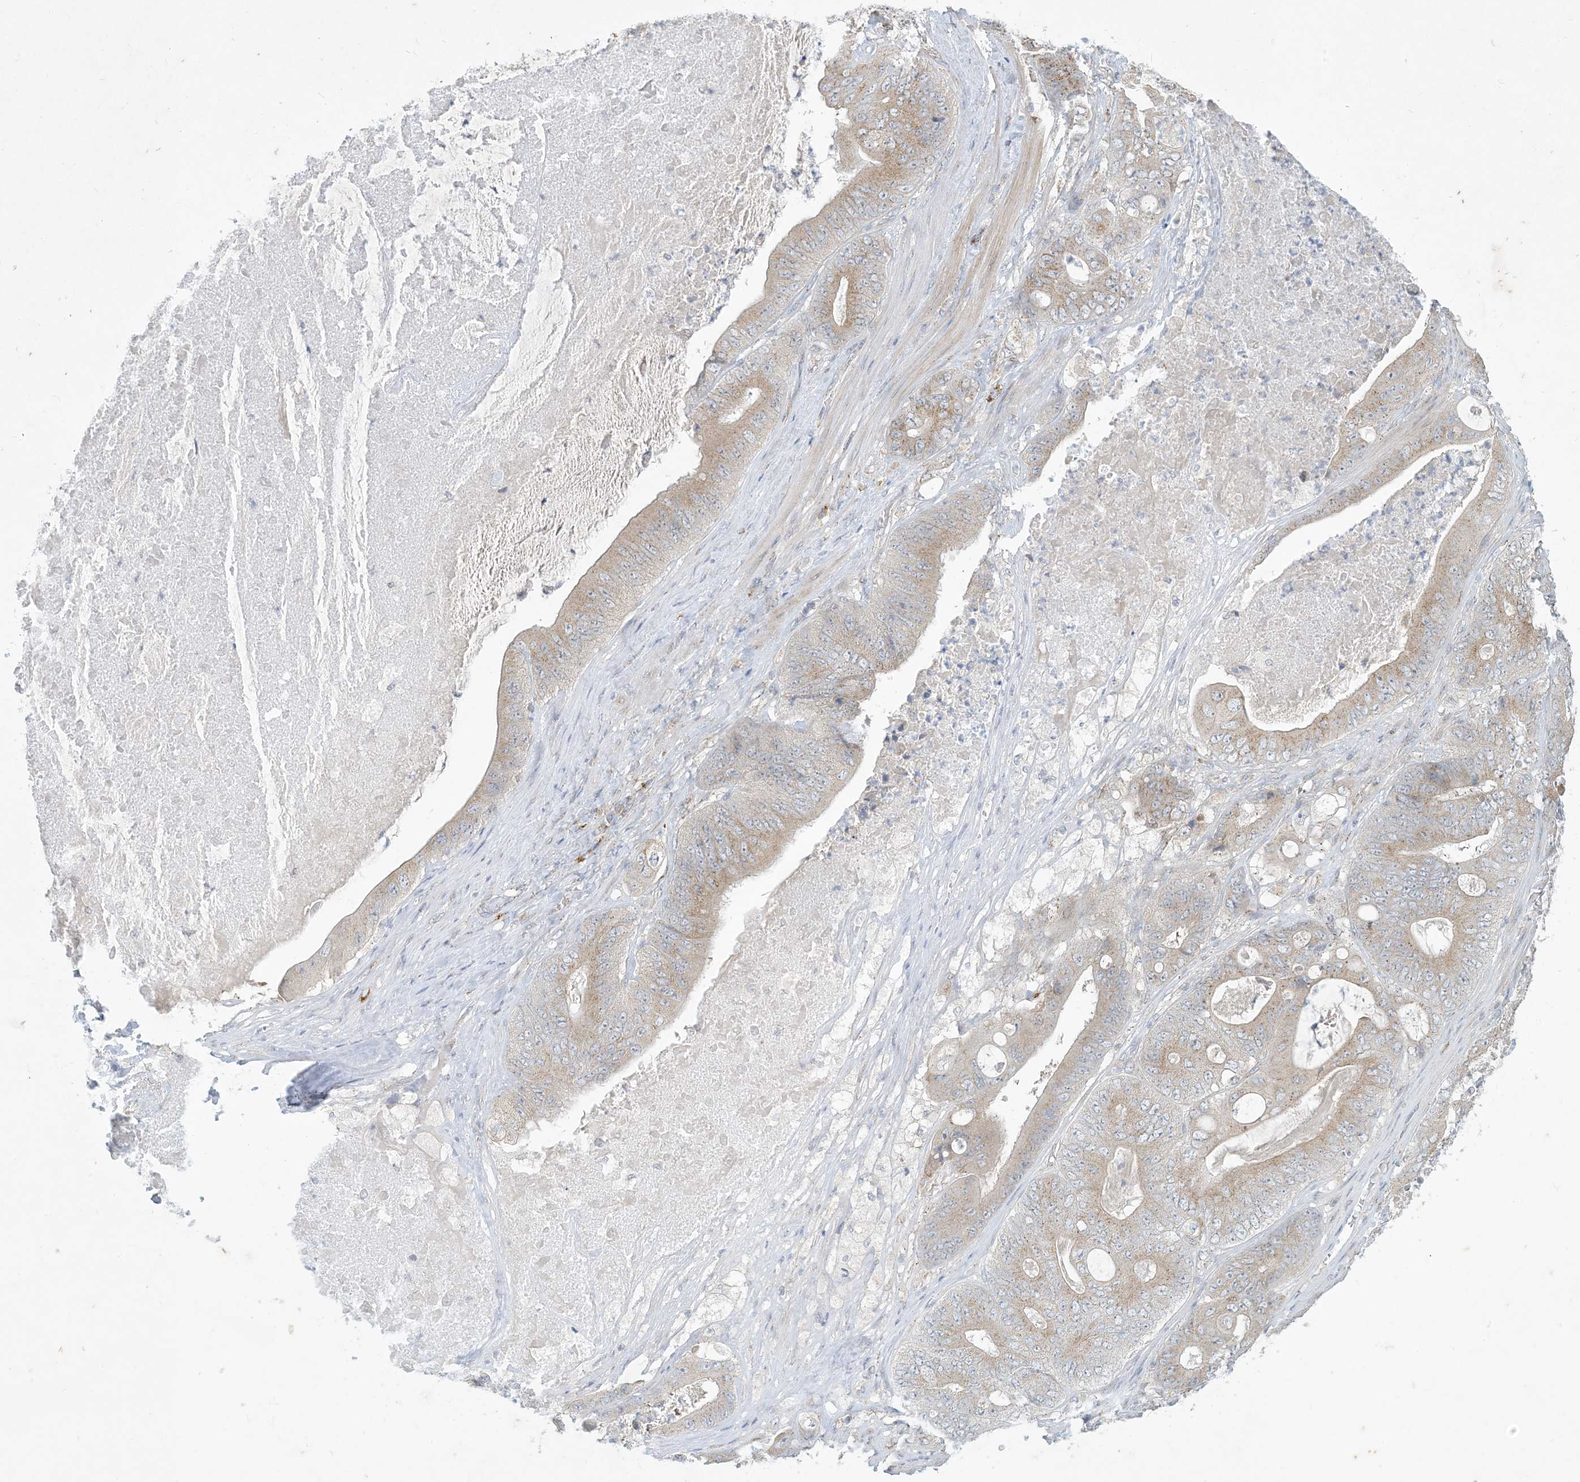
{"staining": {"intensity": "weak", "quantity": ">75%", "location": "cytoplasmic/membranous"}, "tissue": "stomach cancer", "cell_type": "Tumor cells", "image_type": "cancer", "snomed": [{"axis": "morphology", "description": "Adenocarcinoma, NOS"}, {"axis": "topography", "description": "Stomach"}], "caption": "A brown stain highlights weak cytoplasmic/membranous staining of a protein in stomach adenocarcinoma tumor cells.", "gene": "CCDC14", "patient": {"sex": "female", "age": 73}}